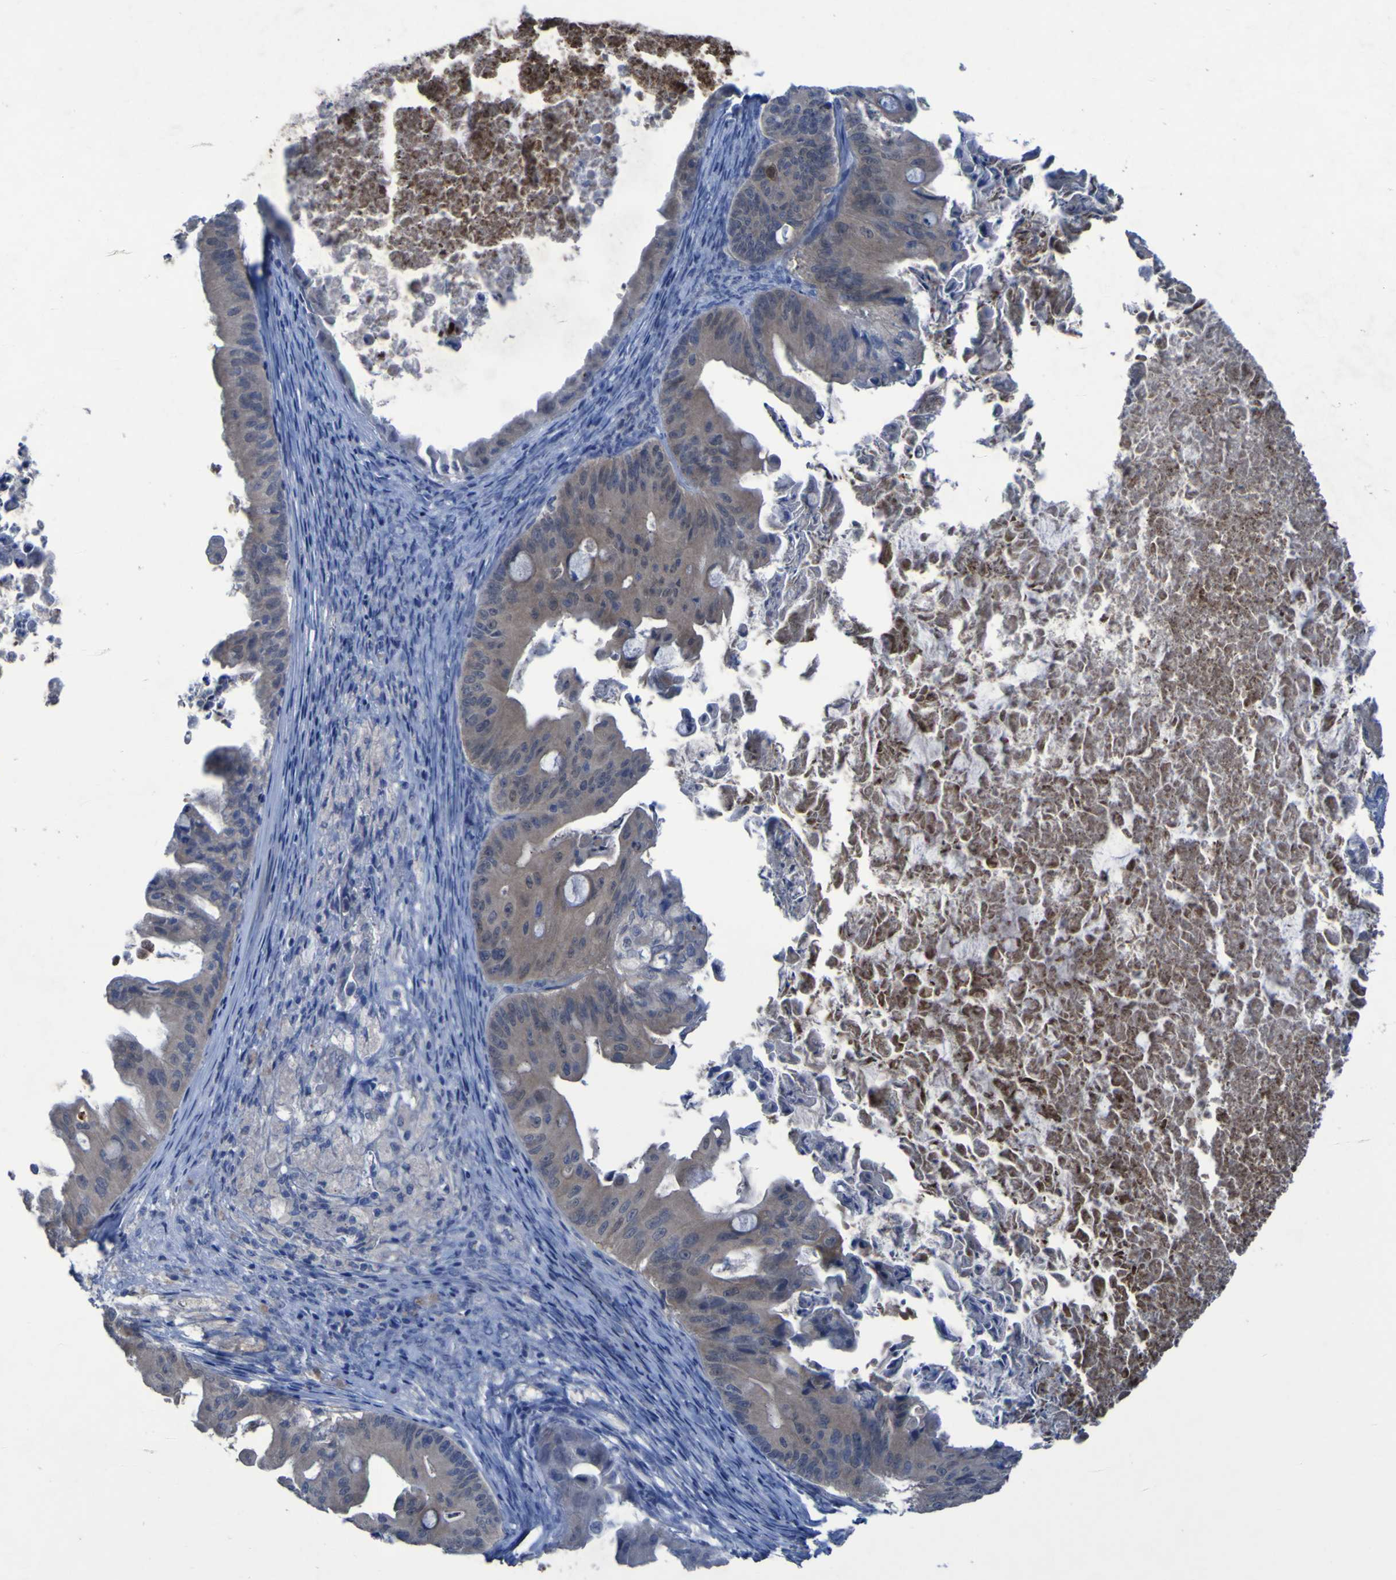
{"staining": {"intensity": "negative", "quantity": "none", "location": "none"}, "tissue": "ovarian cancer", "cell_type": "Tumor cells", "image_type": "cancer", "snomed": [{"axis": "morphology", "description": "Cystadenocarcinoma, mucinous, NOS"}, {"axis": "topography", "description": "Ovary"}], "caption": "A high-resolution micrograph shows IHC staining of mucinous cystadenocarcinoma (ovarian), which exhibits no significant staining in tumor cells. (DAB IHC visualized using brightfield microscopy, high magnification).", "gene": "SGK2", "patient": {"sex": "female", "age": 37}}